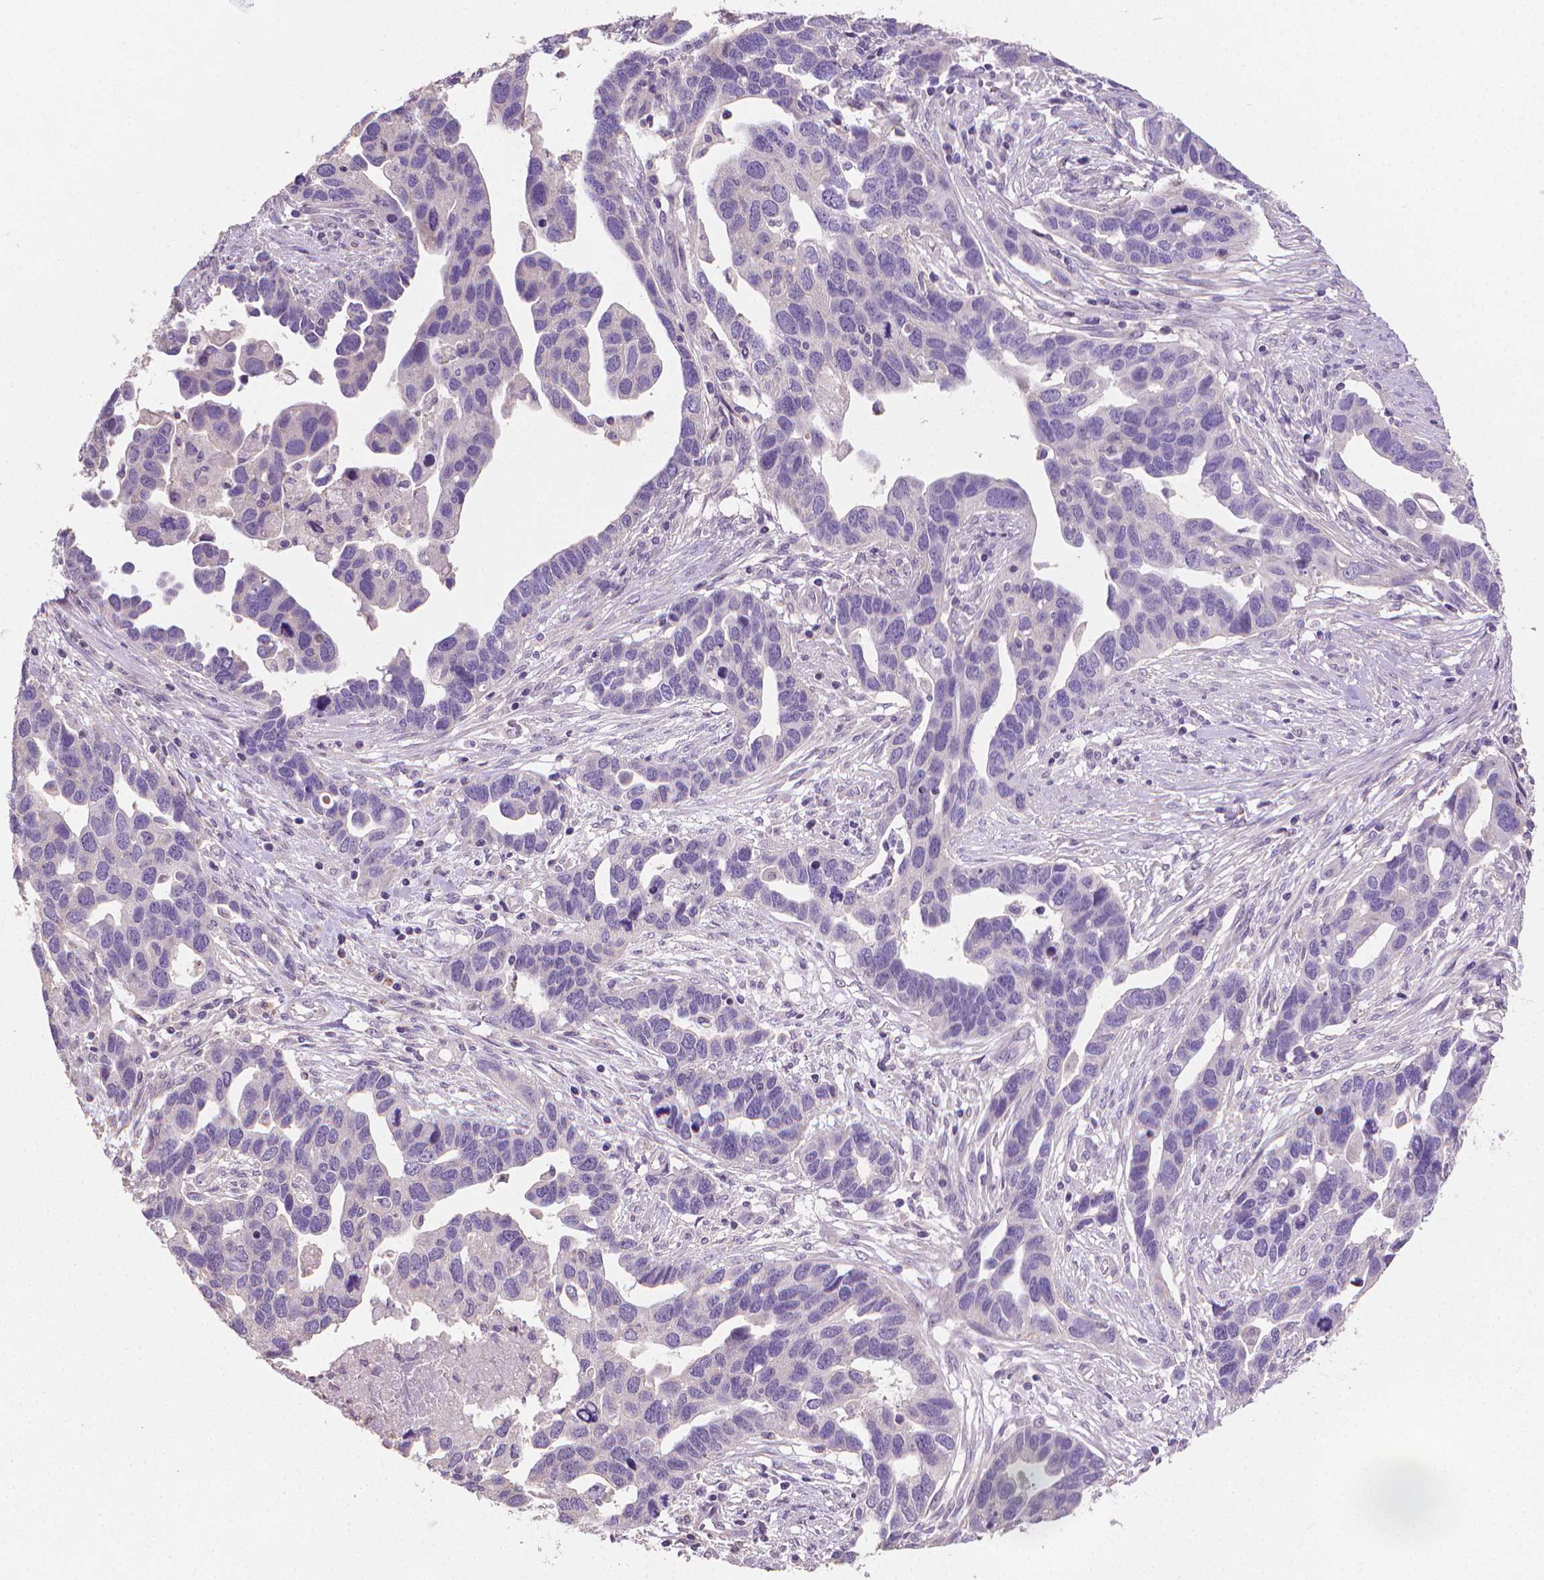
{"staining": {"intensity": "negative", "quantity": "none", "location": "none"}, "tissue": "ovarian cancer", "cell_type": "Tumor cells", "image_type": "cancer", "snomed": [{"axis": "morphology", "description": "Cystadenocarcinoma, serous, NOS"}, {"axis": "topography", "description": "Ovary"}], "caption": "DAB (3,3'-diaminobenzidine) immunohistochemical staining of human ovarian serous cystadenocarcinoma shows no significant expression in tumor cells.", "gene": "CATIP", "patient": {"sex": "female", "age": 54}}